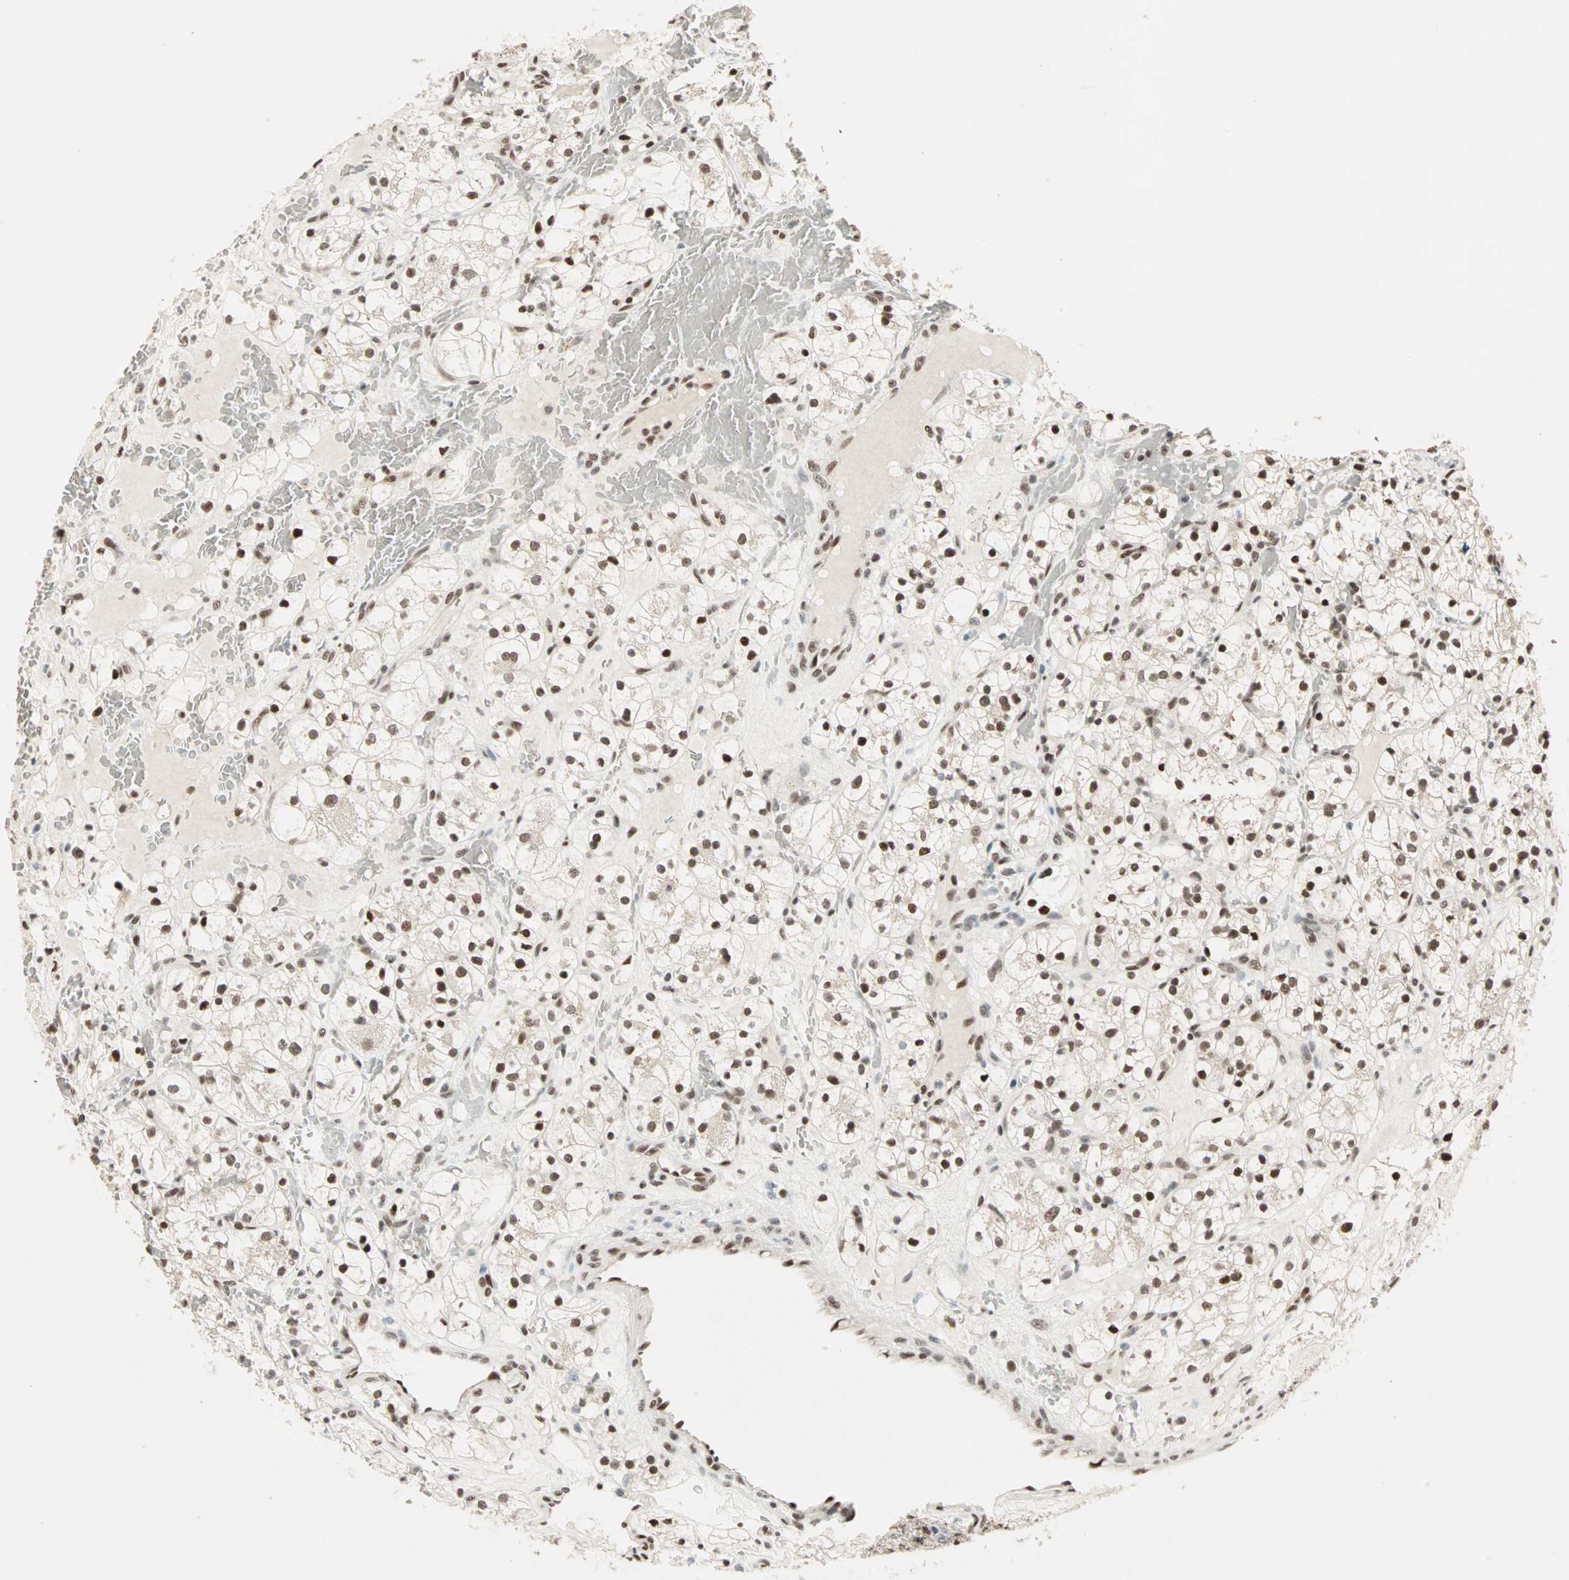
{"staining": {"intensity": "strong", "quantity": ">75%", "location": "nuclear"}, "tissue": "renal cancer", "cell_type": "Tumor cells", "image_type": "cancer", "snomed": [{"axis": "morphology", "description": "Adenocarcinoma, NOS"}, {"axis": "topography", "description": "Kidney"}], "caption": "Adenocarcinoma (renal) stained with a protein marker exhibits strong staining in tumor cells.", "gene": "MDC1", "patient": {"sex": "female", "age": 60}}